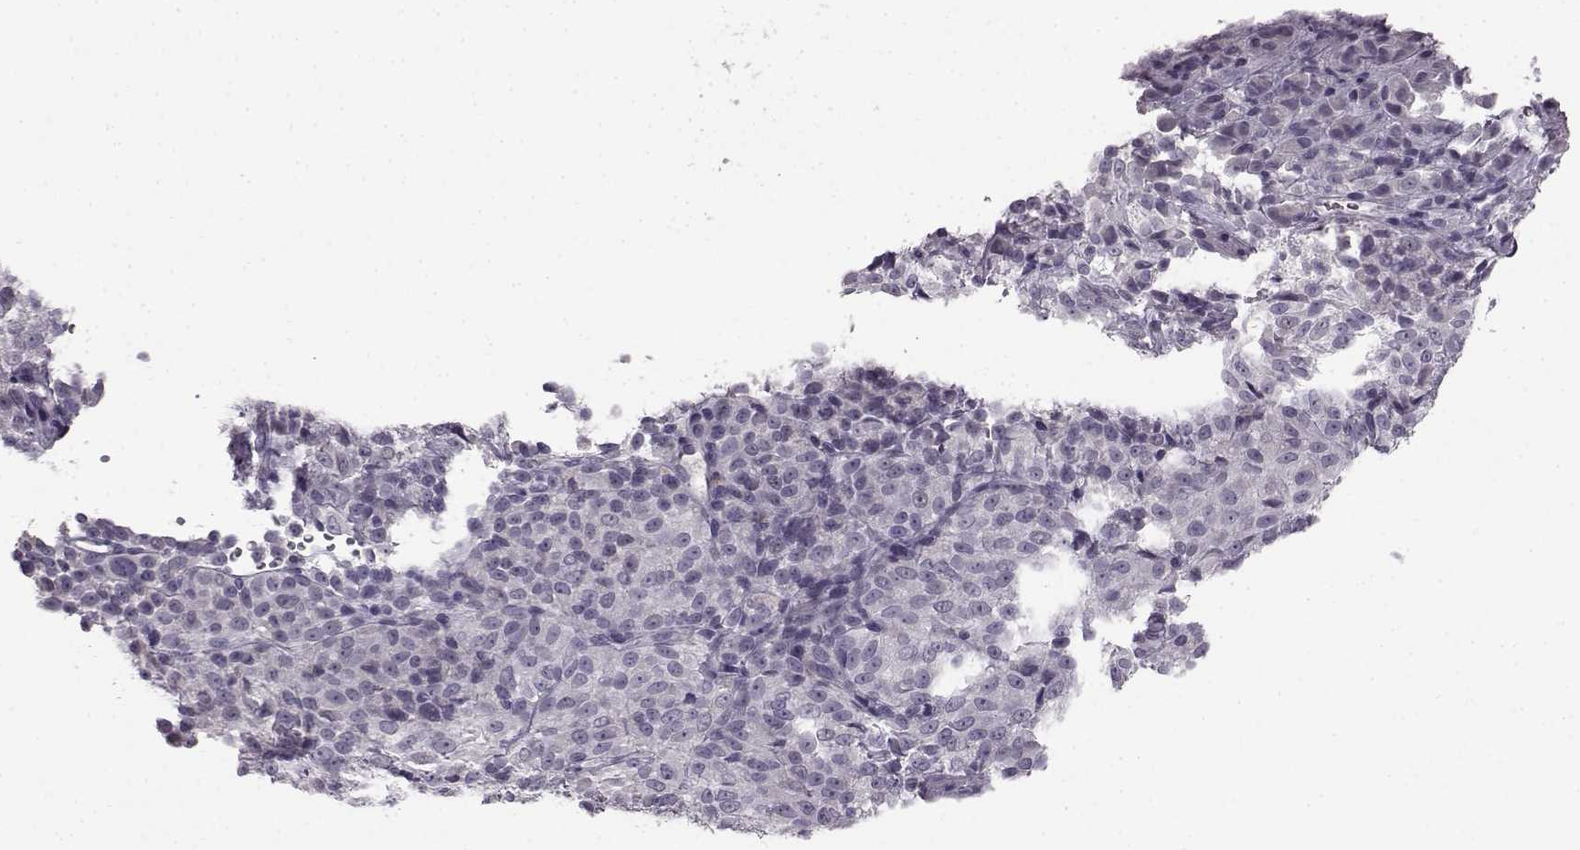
{"staining": {"intensity": "negative", "quantity": "none", "location": "none"}, "tissue": "melanoma", "cell_type": "Tumor cells", "image_type": "cancer", "snomed": [{"axis": "morphology", "description": "Malignant melanoma, Metastatic site"}, {"axis": "topography", "description": "Brain"}], "caption": "Immunohistochemistry (IHC) of human melanoma displays no staining in tumor cells.", "gene": "LHB", "patient": {"sex": "female", "age": 56}}